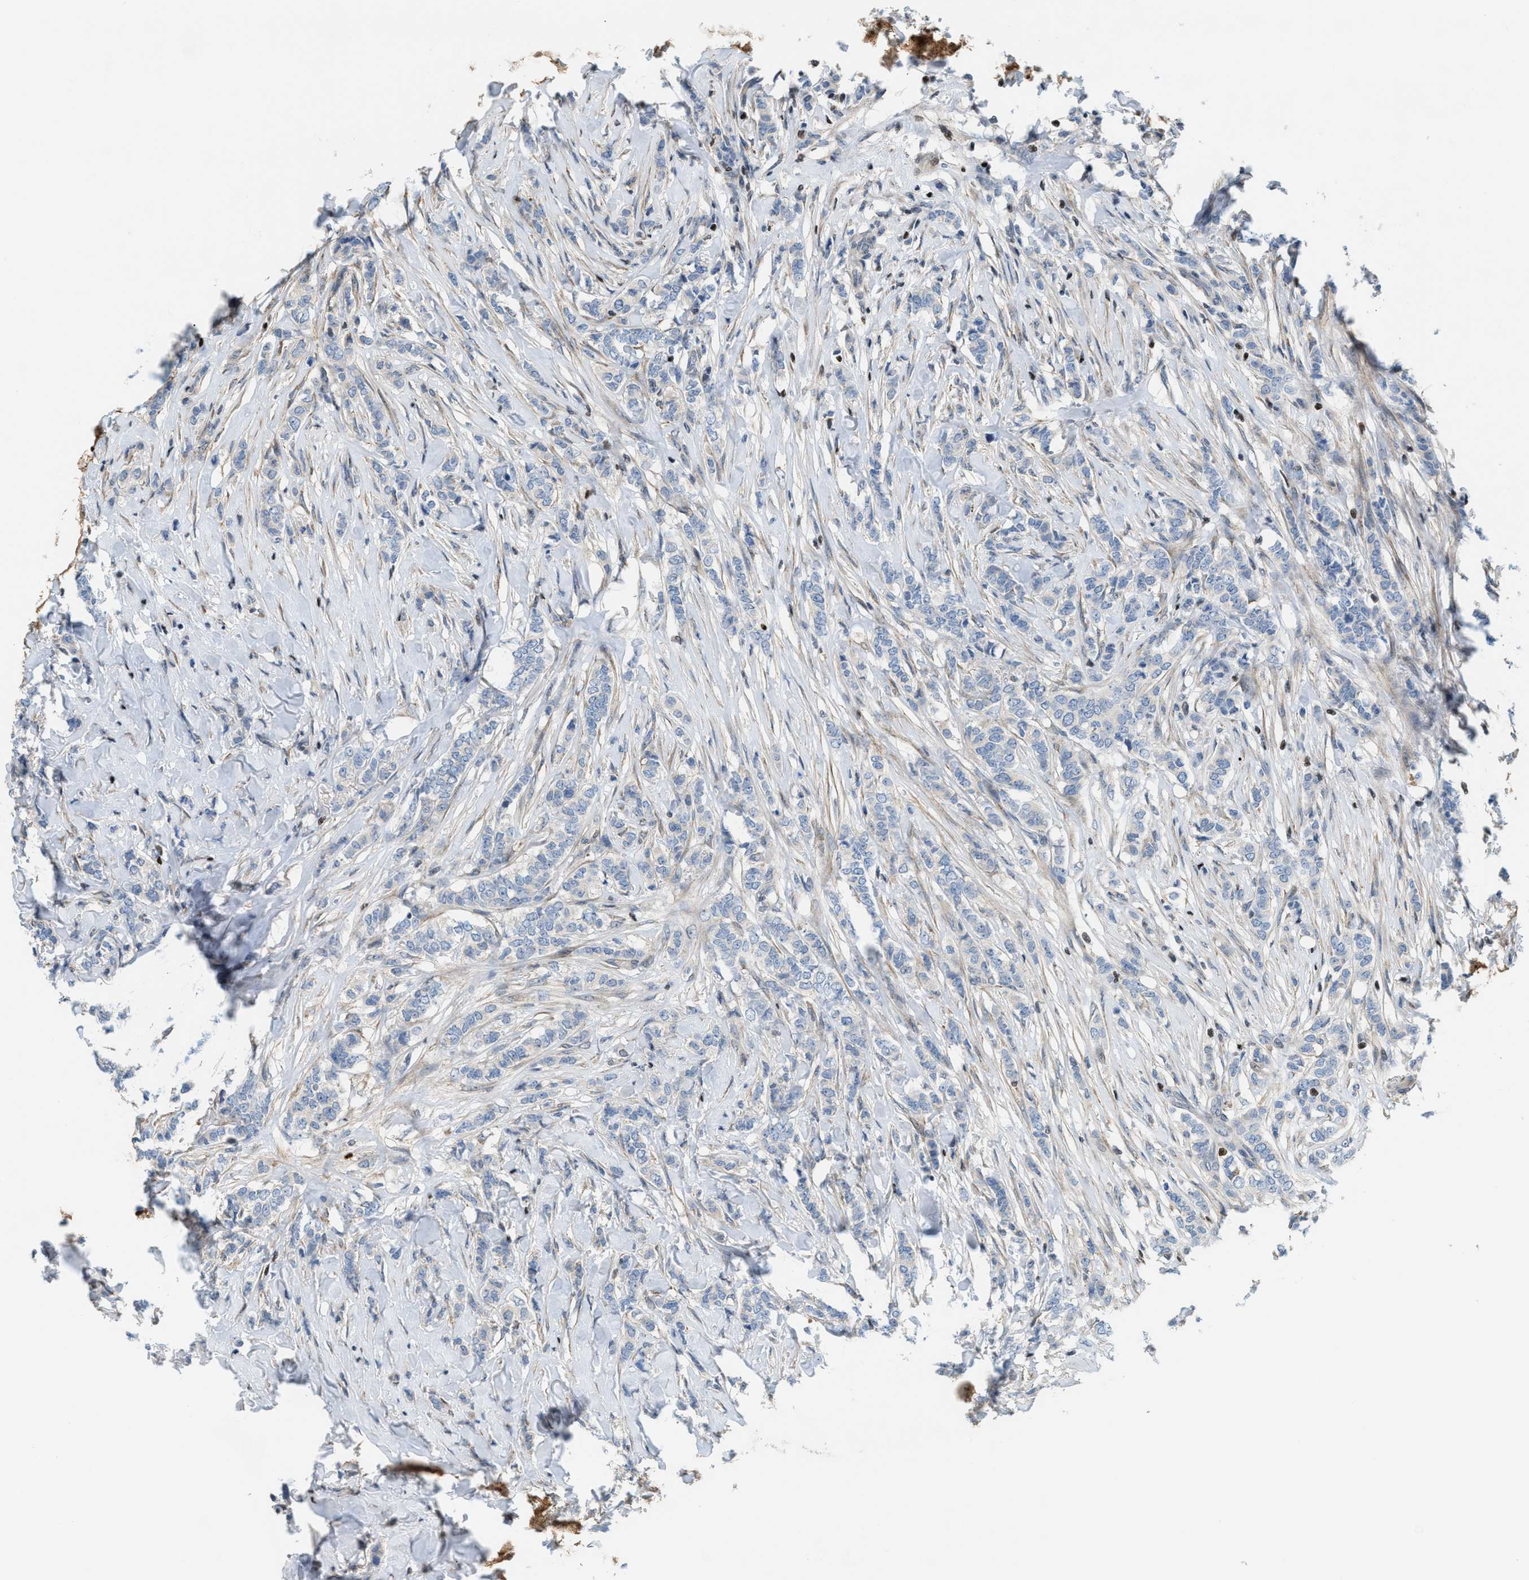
{"staining": {"intensity": "negative", "quantity": "none", "location": "none"}, "tissue": "breast cancer", "cell_type": "Tumor cells", "image_type": "cancer", "snomed": [{"axis": "morphology", "description": "Lobular carcinoma"}, {"axis": "topography", "description": "Skin"}, {"axis": "topography", "description": "Breast"}], "caption": "Immunohistochemical staining of breast cancer (lobular carcinoma) reveals no significant expression in tumor cells. (DAB immunohistochemistry (IHC) visualized using brightfield microscopy, high magnification).", "gene": "ZNF276", "patient": {"sex": "female", "age": 46}}